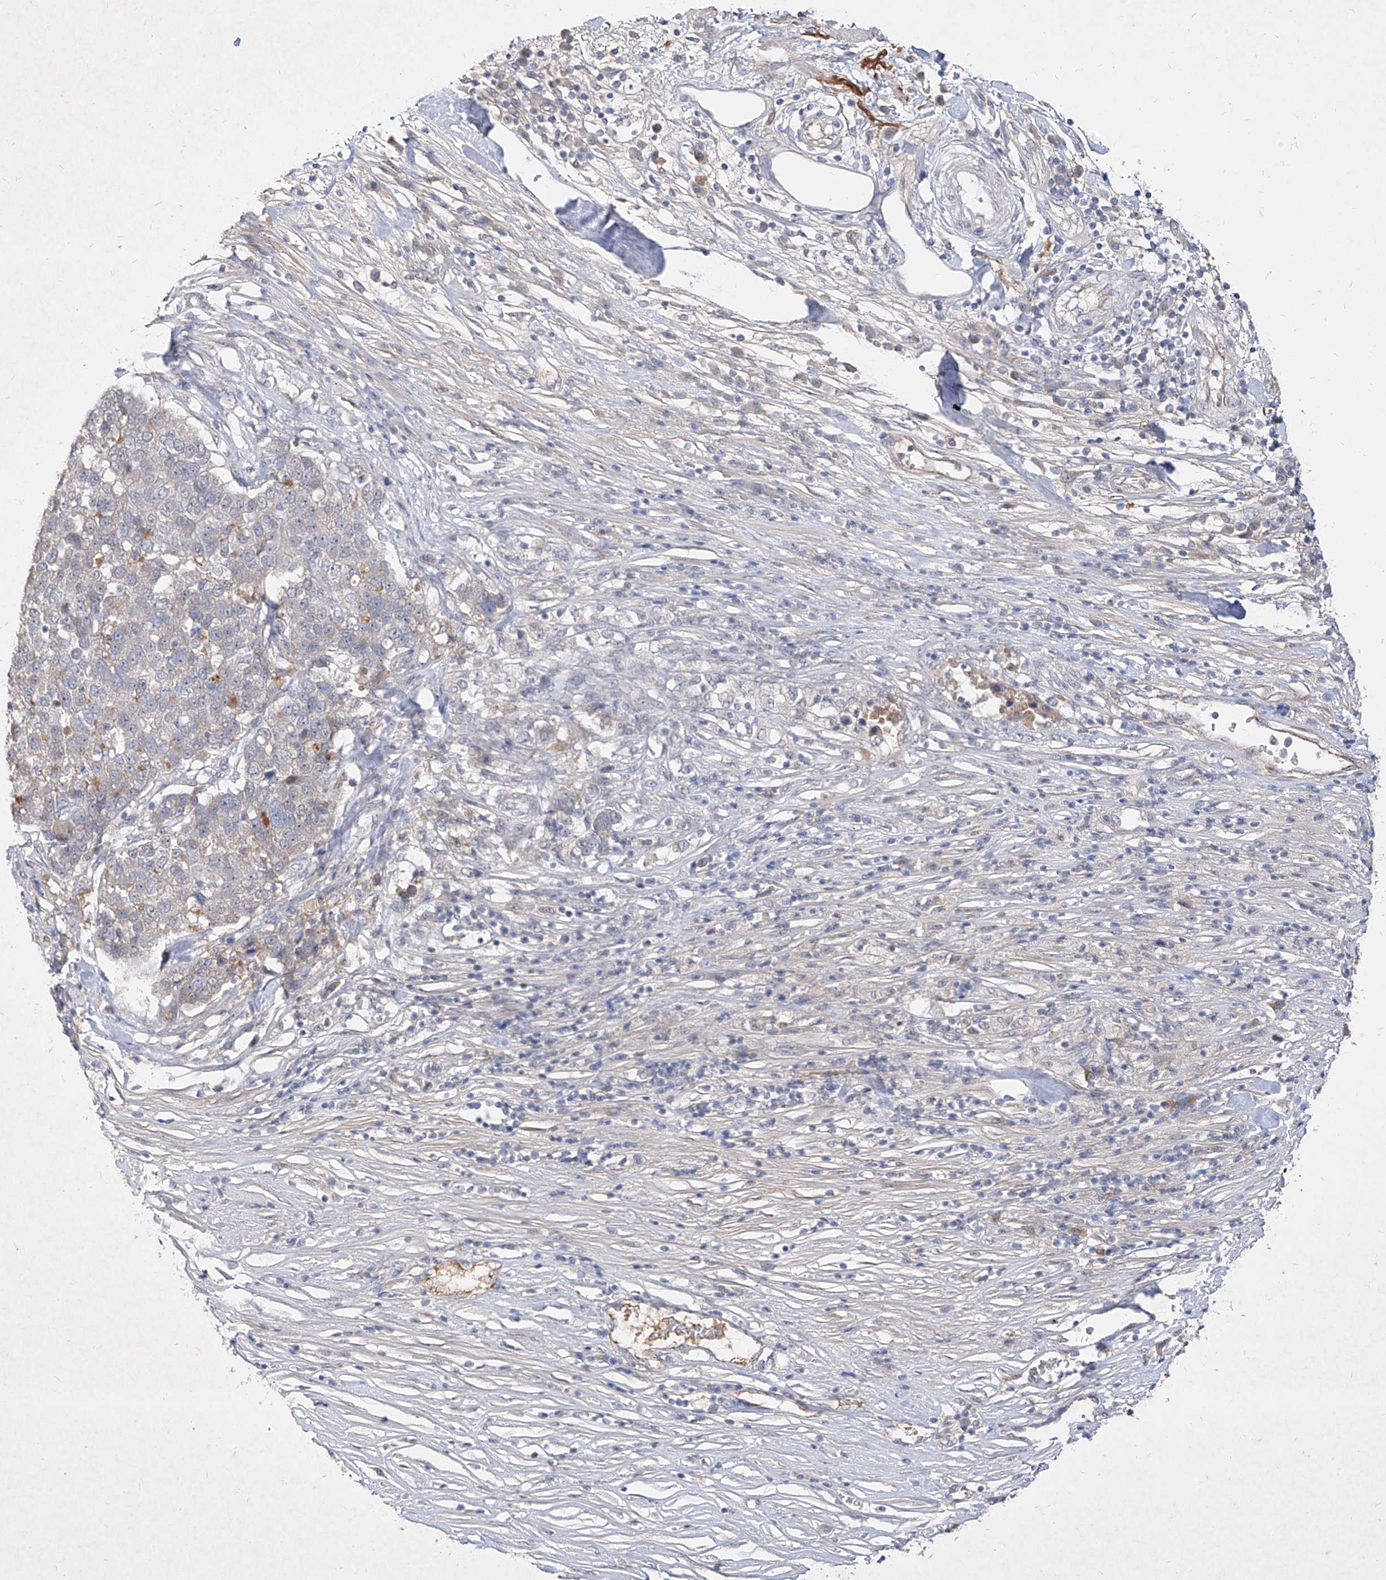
{"staining": {"intensity": "negative", "quantity": "none", "location": "none"}, "tissue": "pancreatic cancer", "cell_type": "Tumor cells", "image_type": "cancer", "snomed": [{"axis": "morphology", "description": "Adenocarcinoma, NOS"}, {"axis": "topography", "description": "Pancreas"}], "caption": "An image of human pancreatic cancer is negative for staining in tumor cells.", "gene": "C4A", "patient": {"sex": "female", "age": 61}}